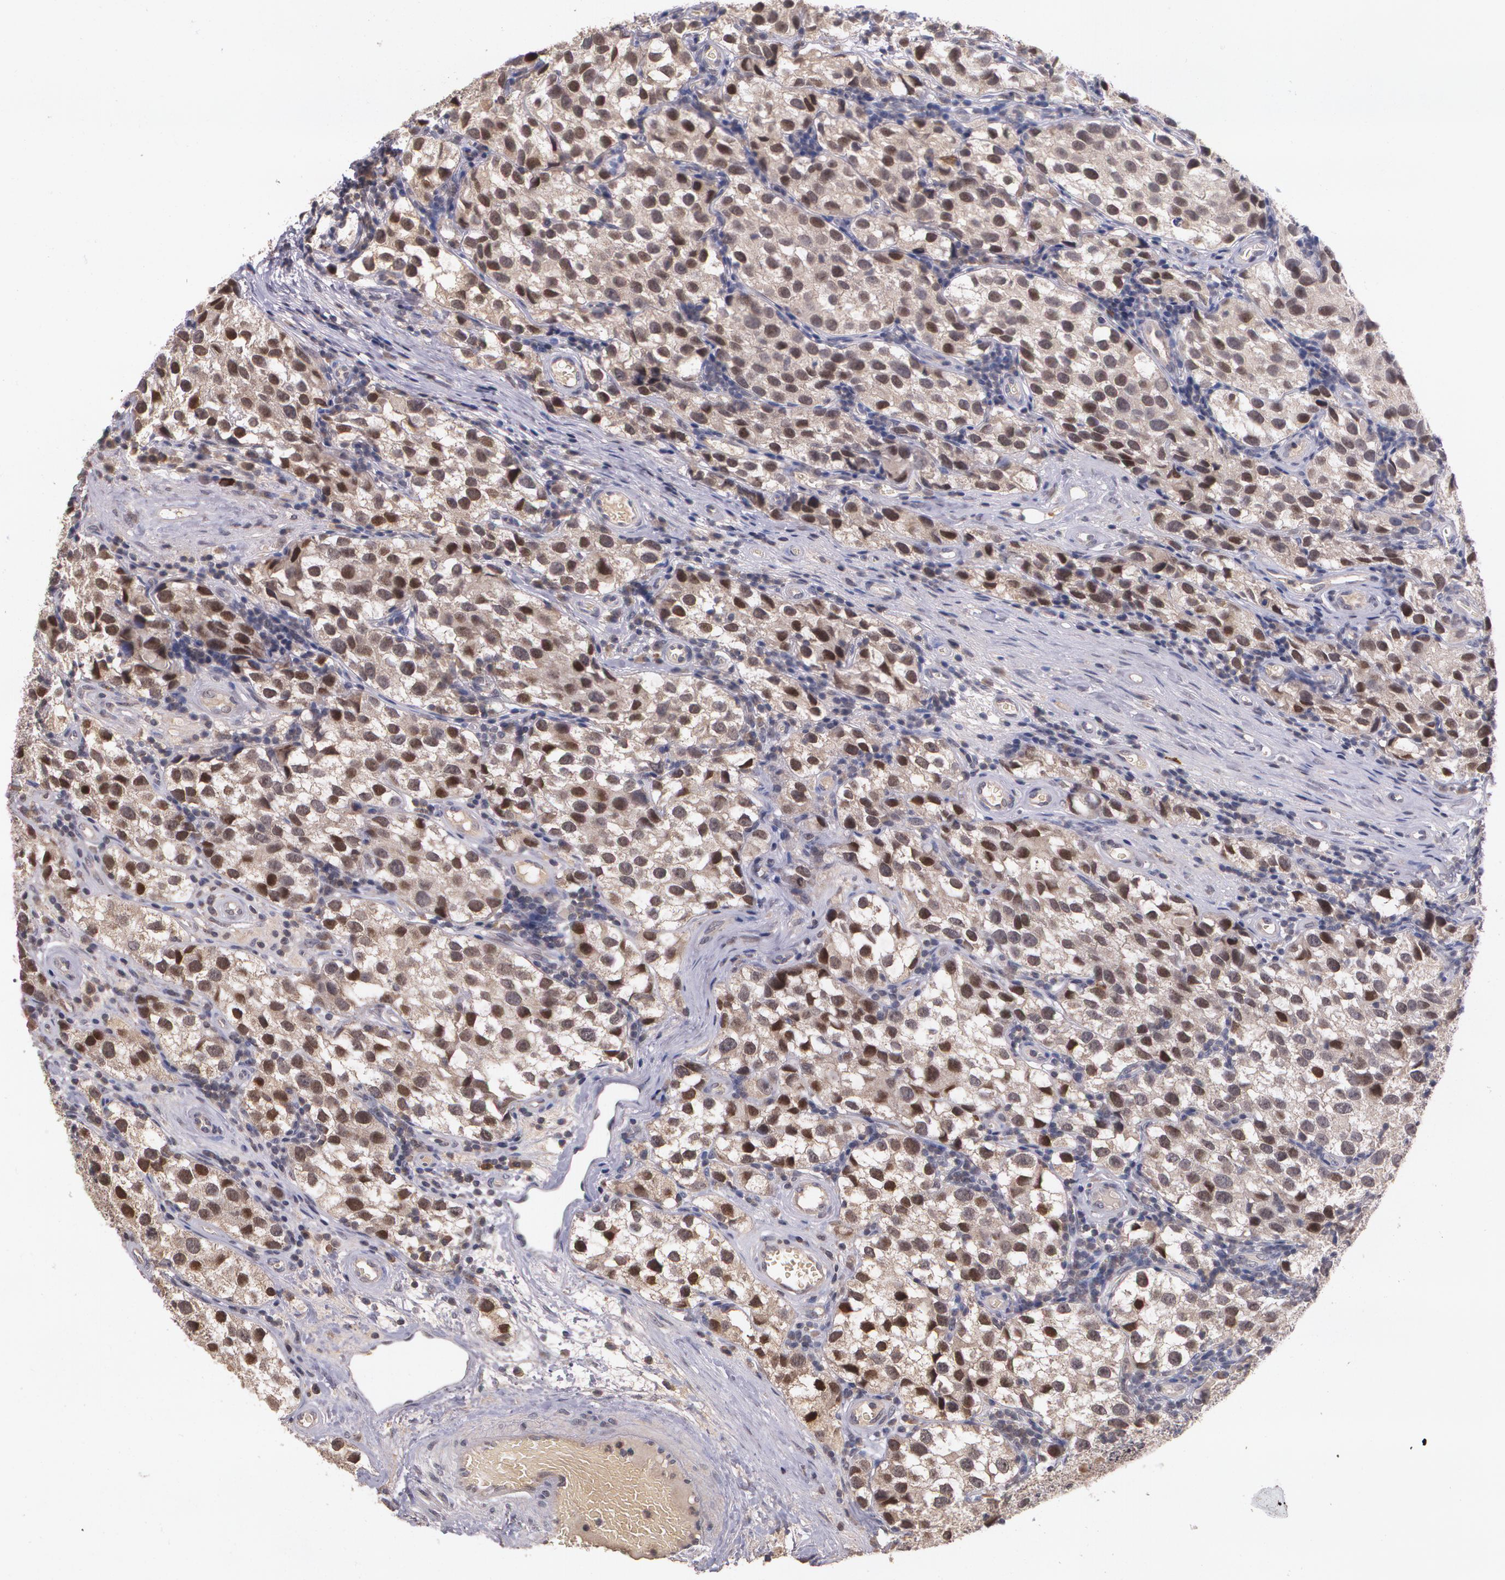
{"staining": {"intensity": "strong", "quantity": ">75%", "location": "cytoplasmic/membranous,nuclear"}, "tissue": "testis cancer", "cell_type": "Tumor cells", "image_type": "cancer", "snomed": [{"axis": "morphology", "description": "Seminoma, NOS"}, {"axis": "topography", "description": "Testis"}], "caption": "This image reveals testis cancer stained with immunohistochemistry (IHC) to label a protein in brown. The cytoplasmic/membranous and nuclear of tumor cells show strong positivity for the protein. Nuclei are counter-stained blue.", "gene": "IFNGR2", "patient": {"sex": "male", "age": 39}}